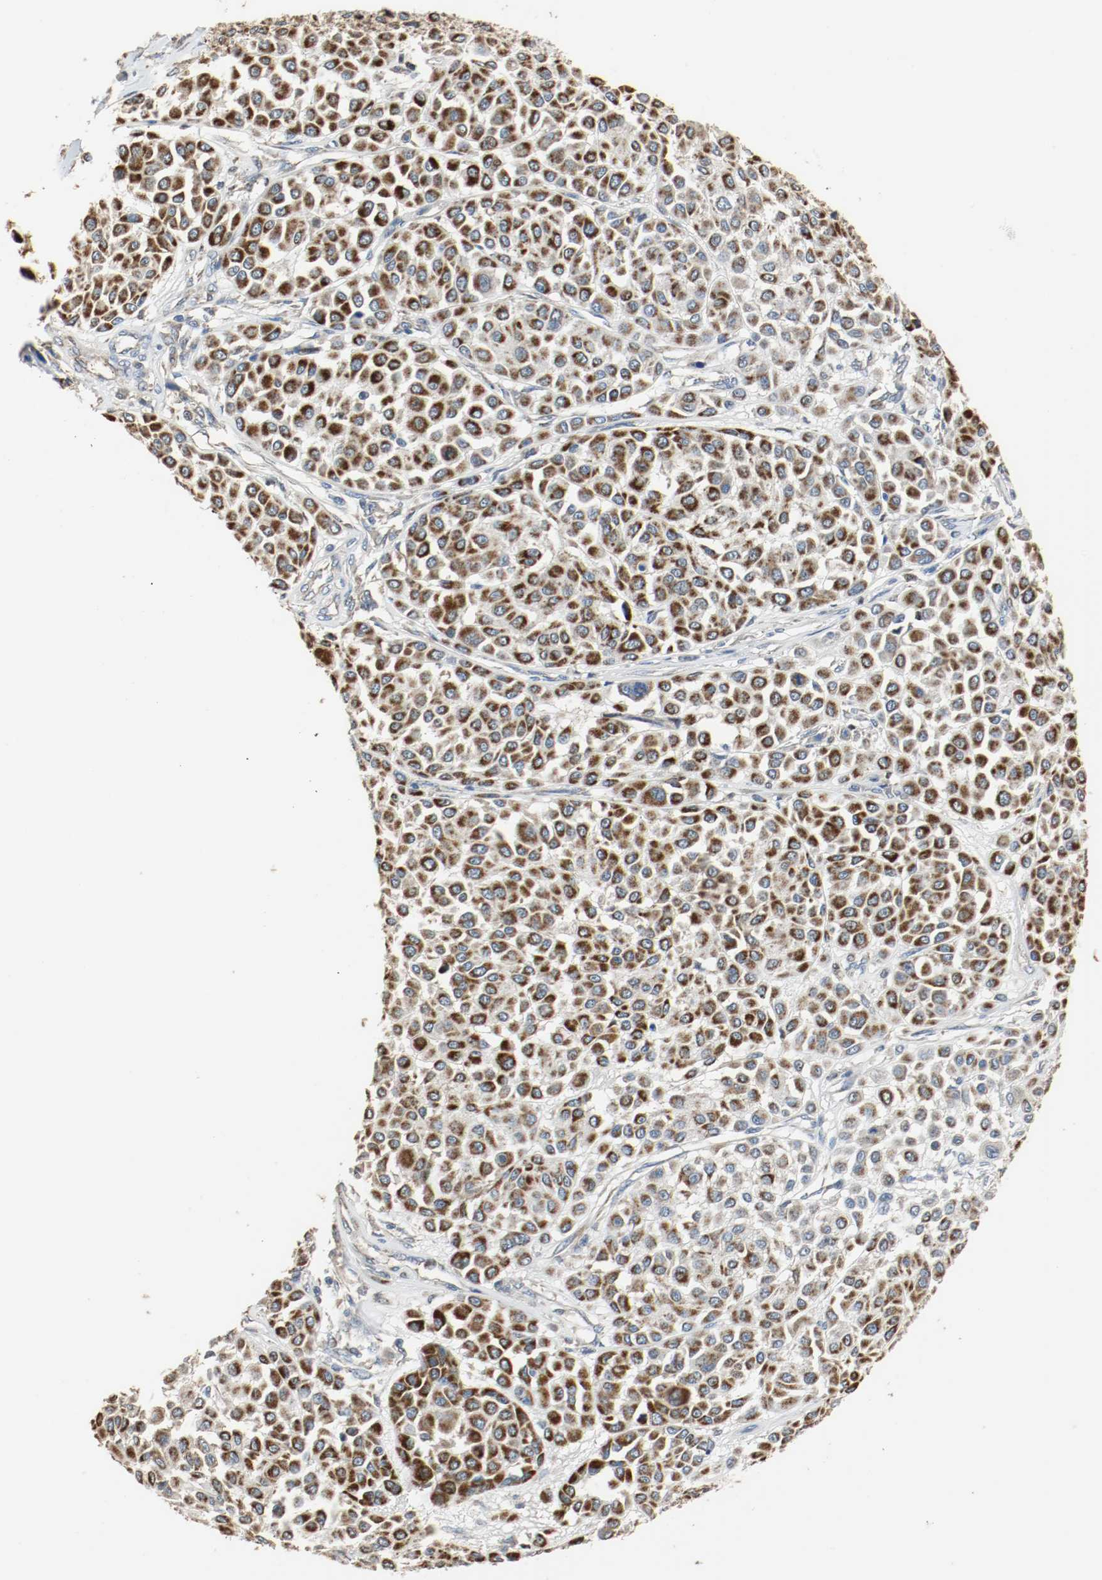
{"staining": {"intensity": "strong", "quantity": ">75%", "location": "cytoplasmic/membranous"}, "tissue": "melanoma", "cell_type": "Tumor cells", "image_type": "cancer", "snomed": [{"axis": "morphology", "description": "Malignant melanoma, Metastatic site"}, {"axis": "topography", "description": "Soft tissue"}], "caption": "Malignant melanoma (metastatic site) was stained to show a protein in brown. There is high levels of strong cytoplasmic/membranous expression in approximately >75% of tumor cells. (Stains: DAB in brown, nuclei in blue, Microscopy: brightfield microscopy at high magnification).", "gene": "ALDH4A1", "patient": {"sex": "male", "age": 41}}